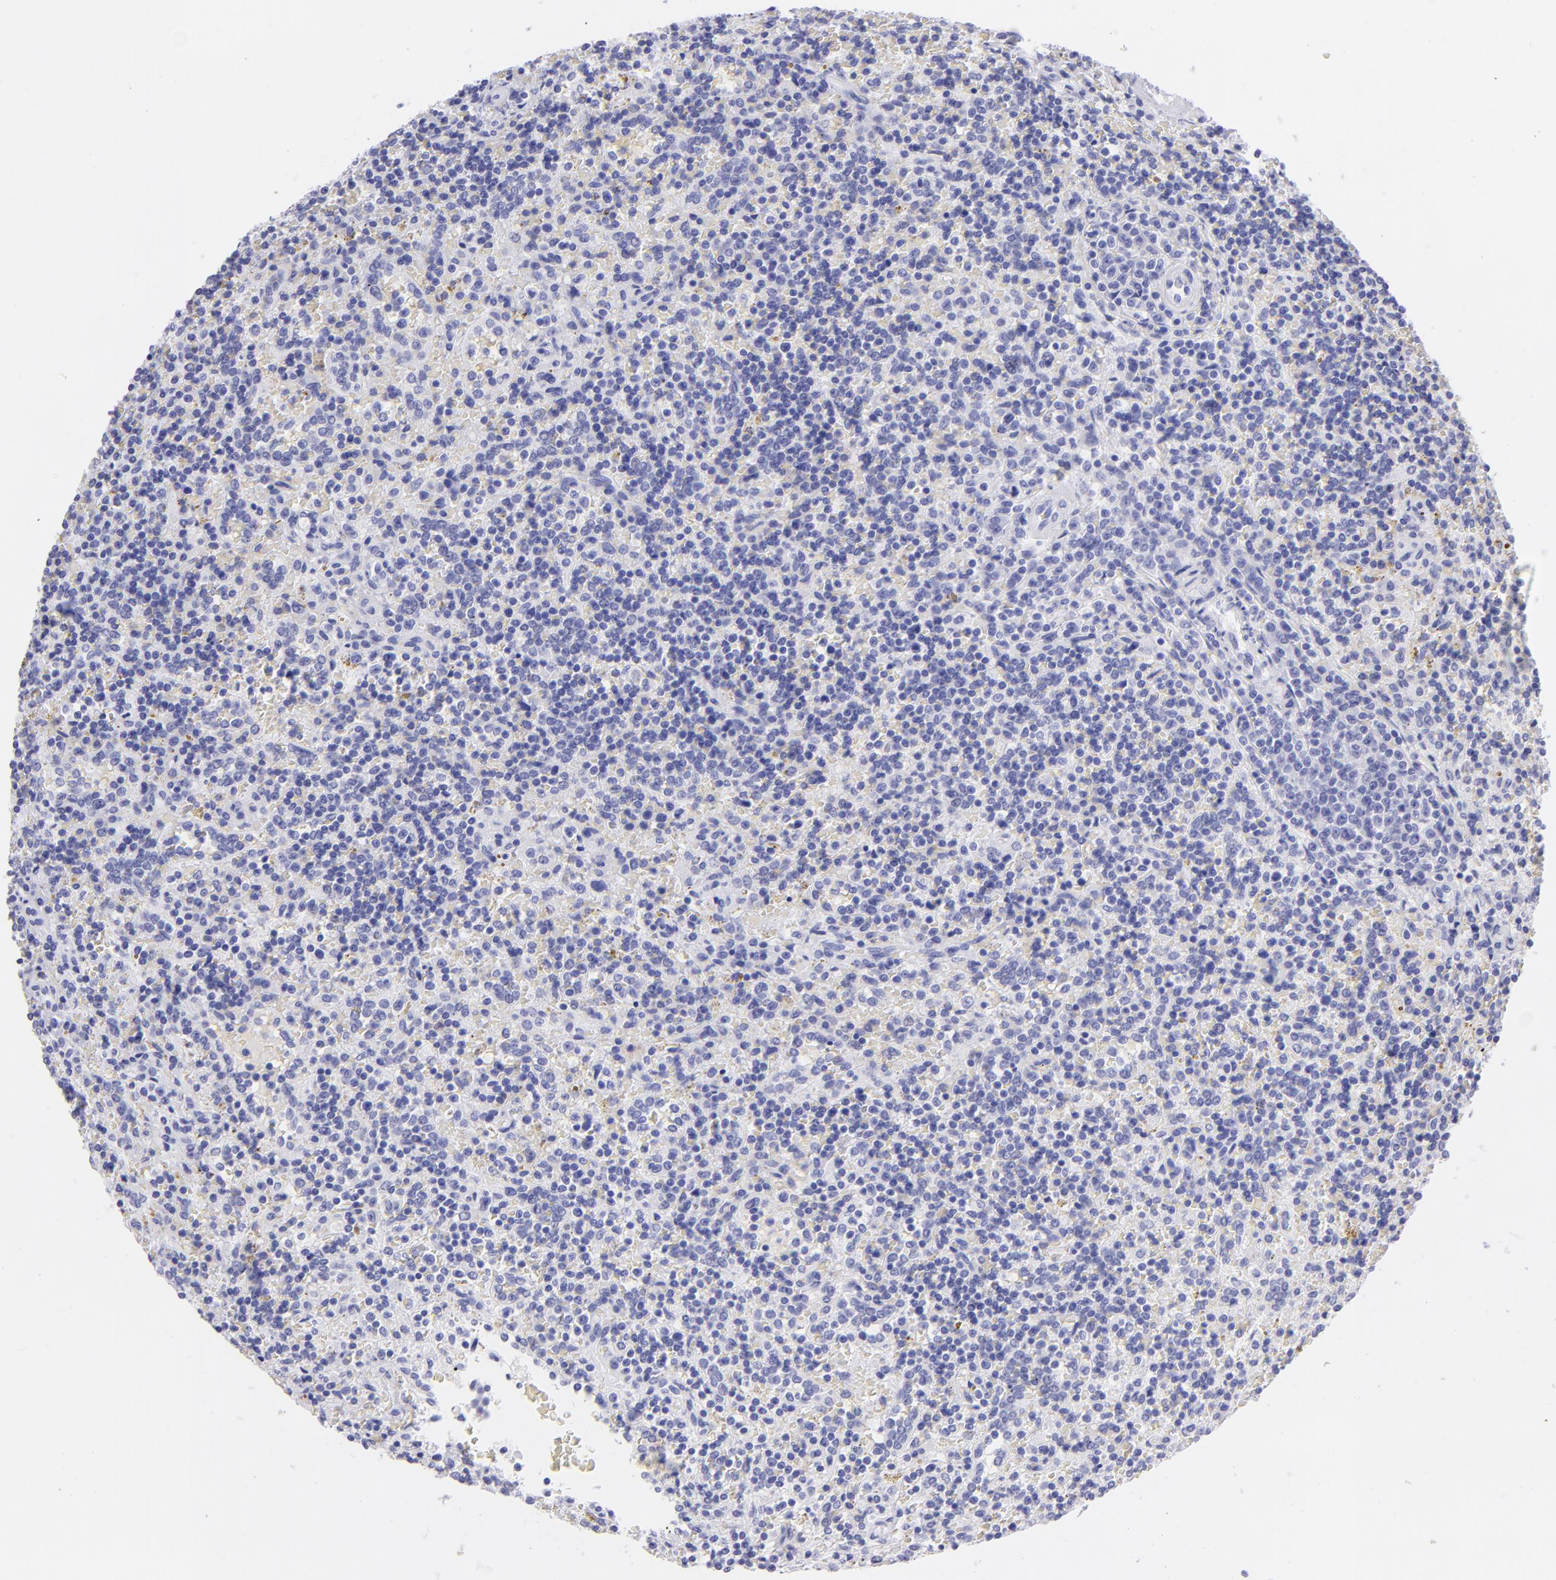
{"staining": {"intensity": "negative", "quantity": "none", "location": "none"}, "tissue": "lymphoma", "cell_type": "Tumor cells", "image_type": "cancer", "snomed": [{"axis": "morphology", "description": "Malignant lymphoma, non-Hodgkin's type, Low grade"}, {"axis": "topography", "description": "Spleen"}], "caption": "Tumor cells are negative for brown protein staining in low-grade malignant lymphoma, non-Hodgkin's type.", "gene": "SLC1A3", "patient": {"sex": "male", "age": 67}}